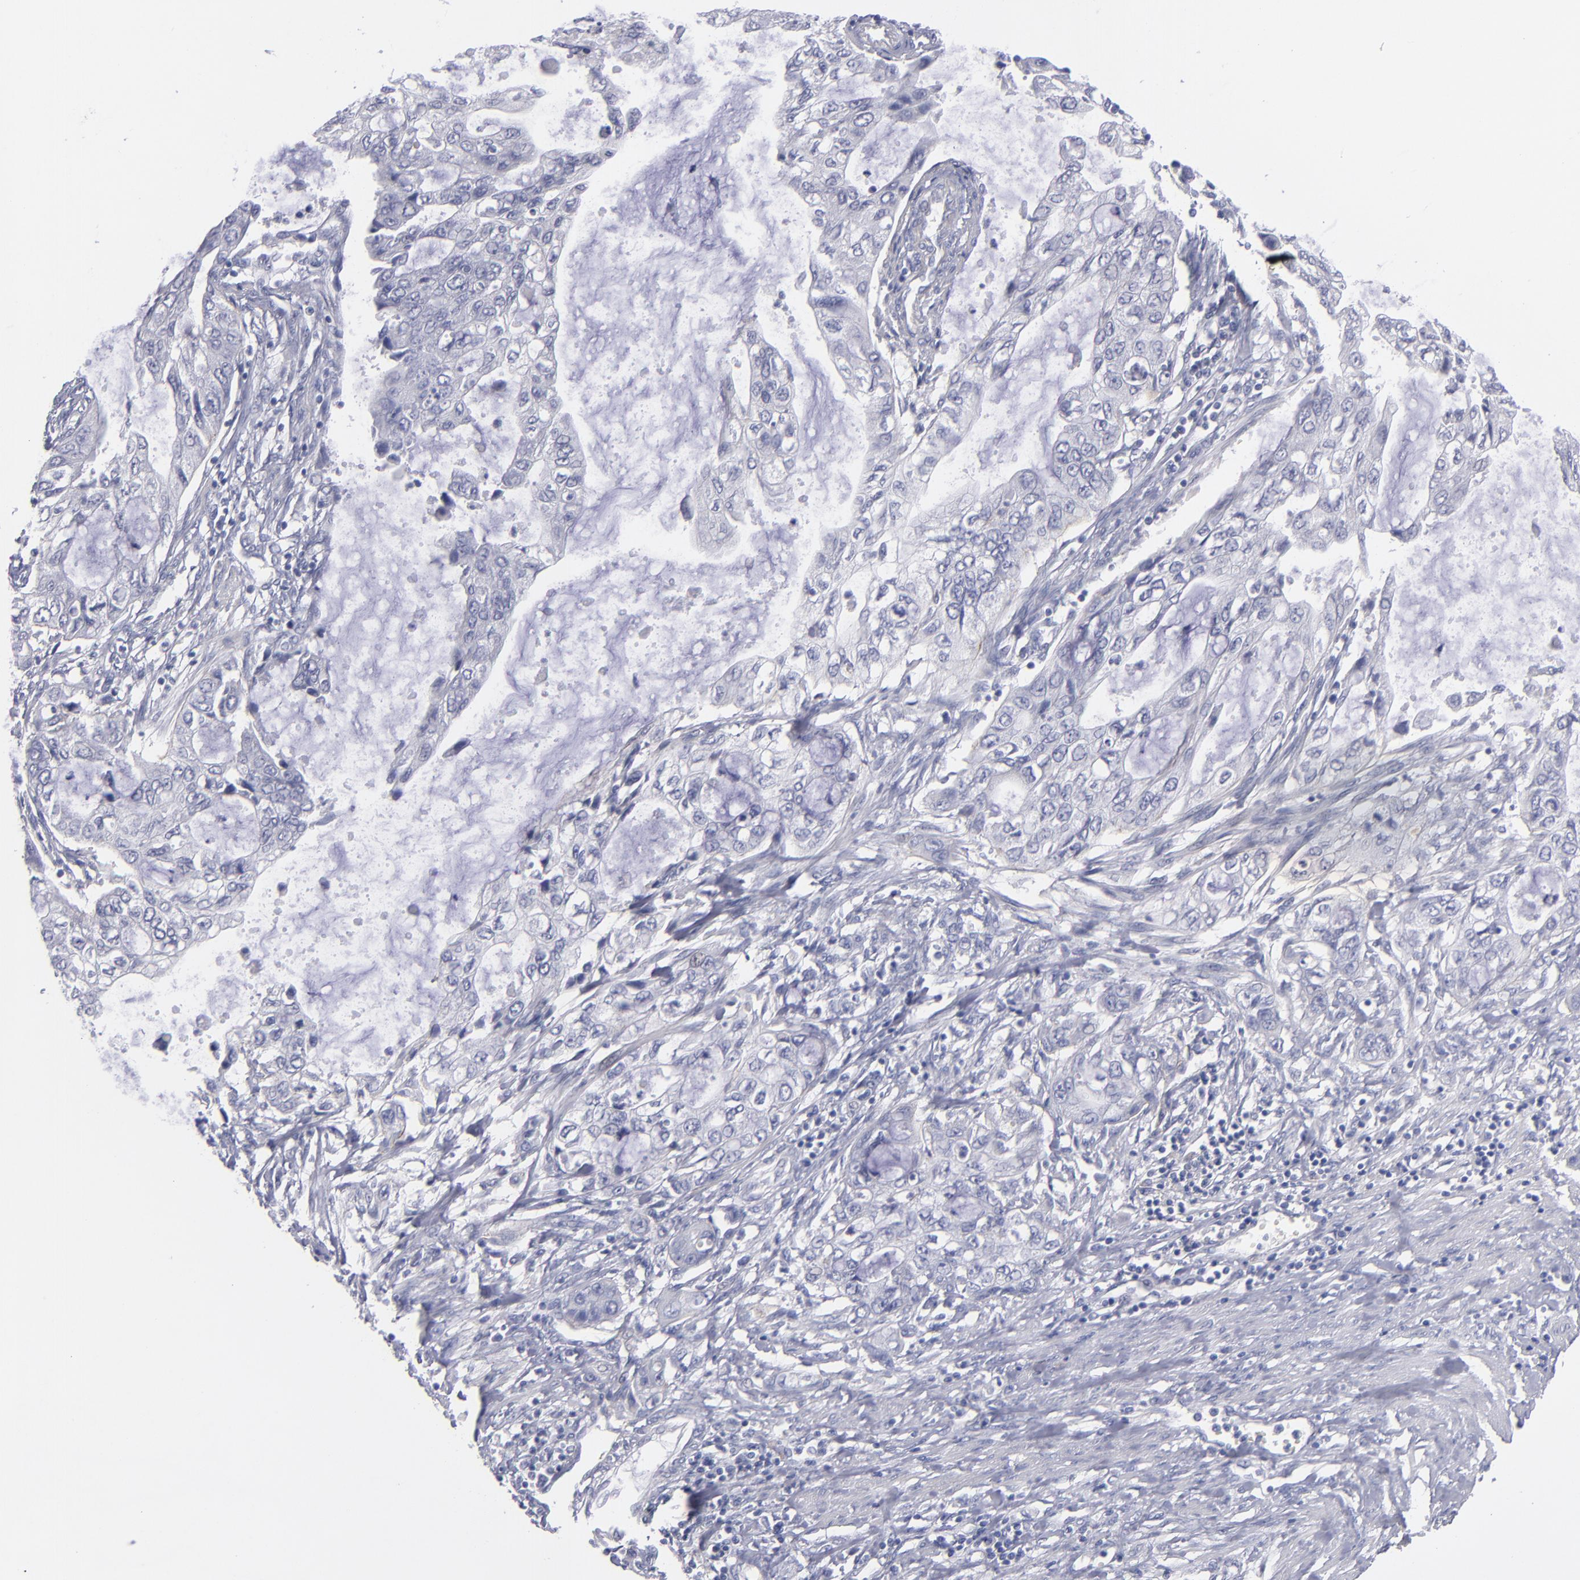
{"staining": {"intensity": "negative", "quantity": "none", "location": "none"}, "tissue": "stomach cancer", "cell_type": "Tumor cells", "image_type": "cancer", "snomed": [{"axis": "morphology", "description": "Adenocarcinoma, NOS"}, {"axis": "topography", "description": "Stomach, upper"}], "caption": "A high-resolution image shows IHC staining of stomach cancer, which shows no significant expression in tumor cells.", "gene": "ITGB4", "patient": {"sex": "female", "age": 52}}